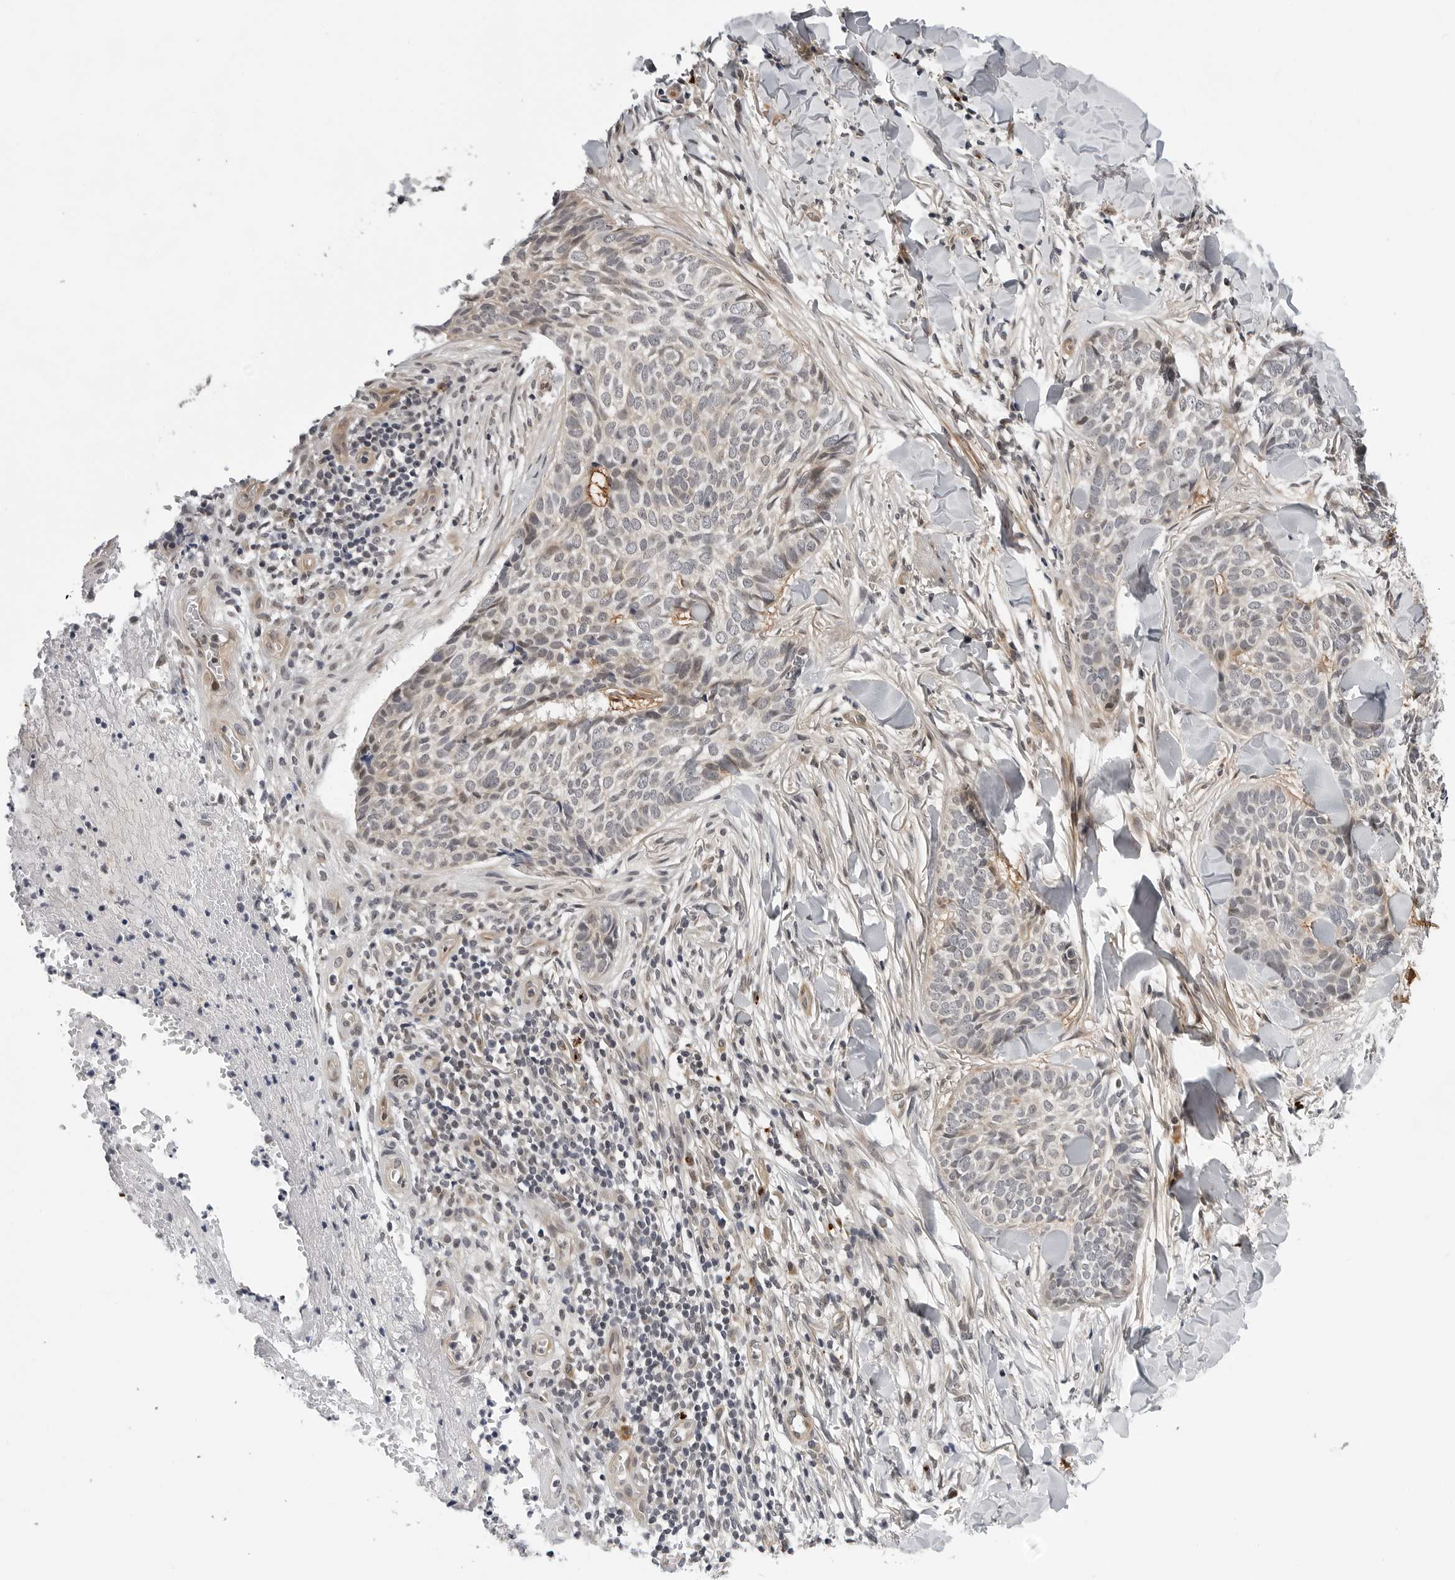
{"staining": {"intensity": "weak", "quantity": "<25%", "location": "cytoplasmic/membranous"}, "tissue": "skin cancer", "cell_type": "Tumor cells", "image_type": "cancer", "snomed": [{"axis": "morphology", "description": "Normal tissue, NOS"}, {"axis": "morphology", "description": "Basal cell carcinoma"}, {"axis": "topography", "description": "Skin"}], "caption": "IHC of human skin cancer shows no staining in tumor cells. (DAB (3,3'-diaminobenzidine) IHC with hematoxylin counter stain).", "gene": "KIAA1614", "patient": {"sex": "male", "age": 67}}